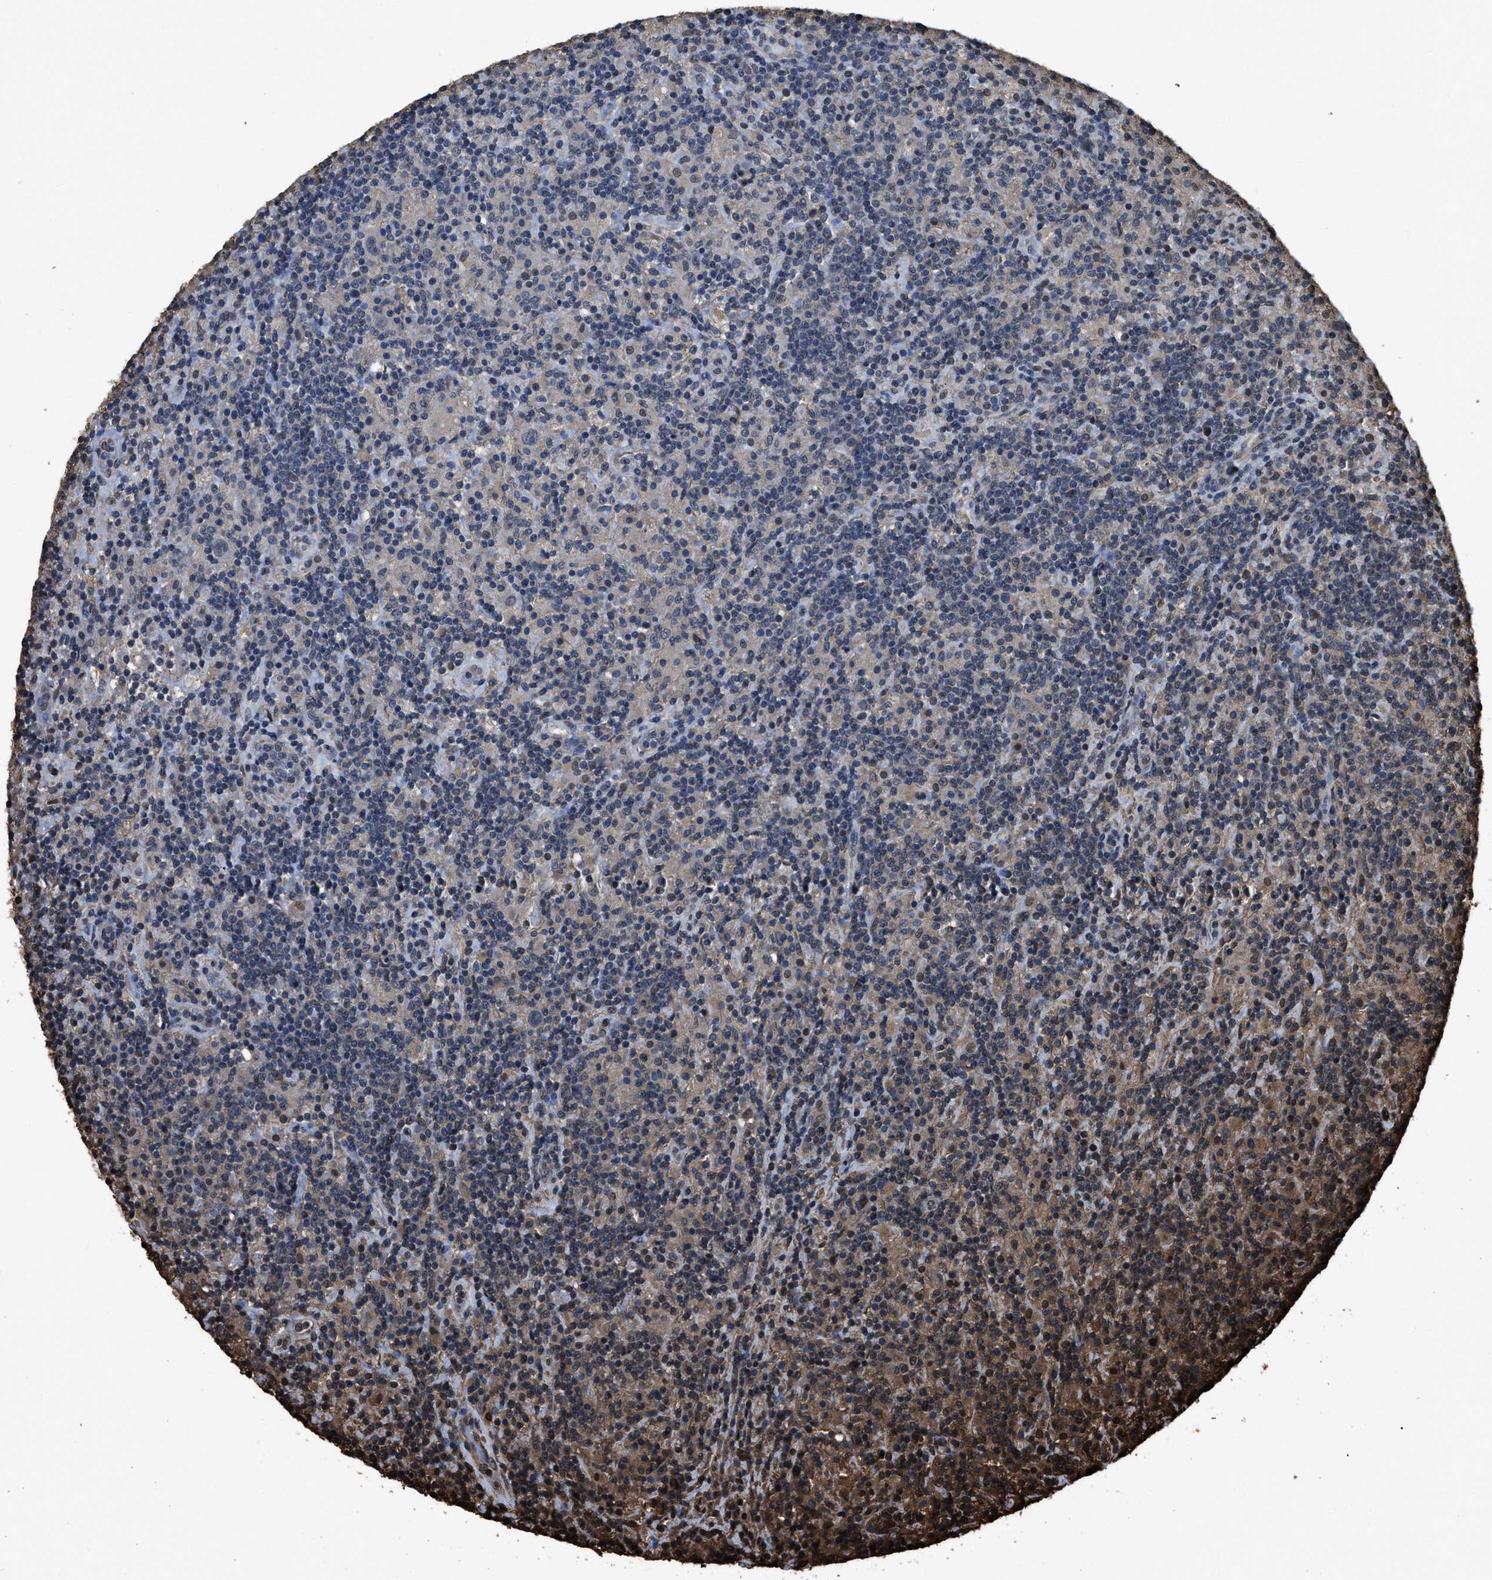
{"staining": {"intensity": "weak", "quantity": "<25%", "location": "nuclear"}, "tissue": "lymphoma", "cell_type": "Tumor cells", "image_type": "cancer", "snomed": [{"axis": "morphology", "description": "Hodgkin's disease, NOS"}, {"axis": "topography", "description": "Lymph node"}], "caption": "DAB (3,3'-diaminobenzidine) immunohistochemical staining of lymphoma exhibits no significant positivity in tumor cells.", "gene": "FNTA", "patient": {"sex": "male", "age": 70}}